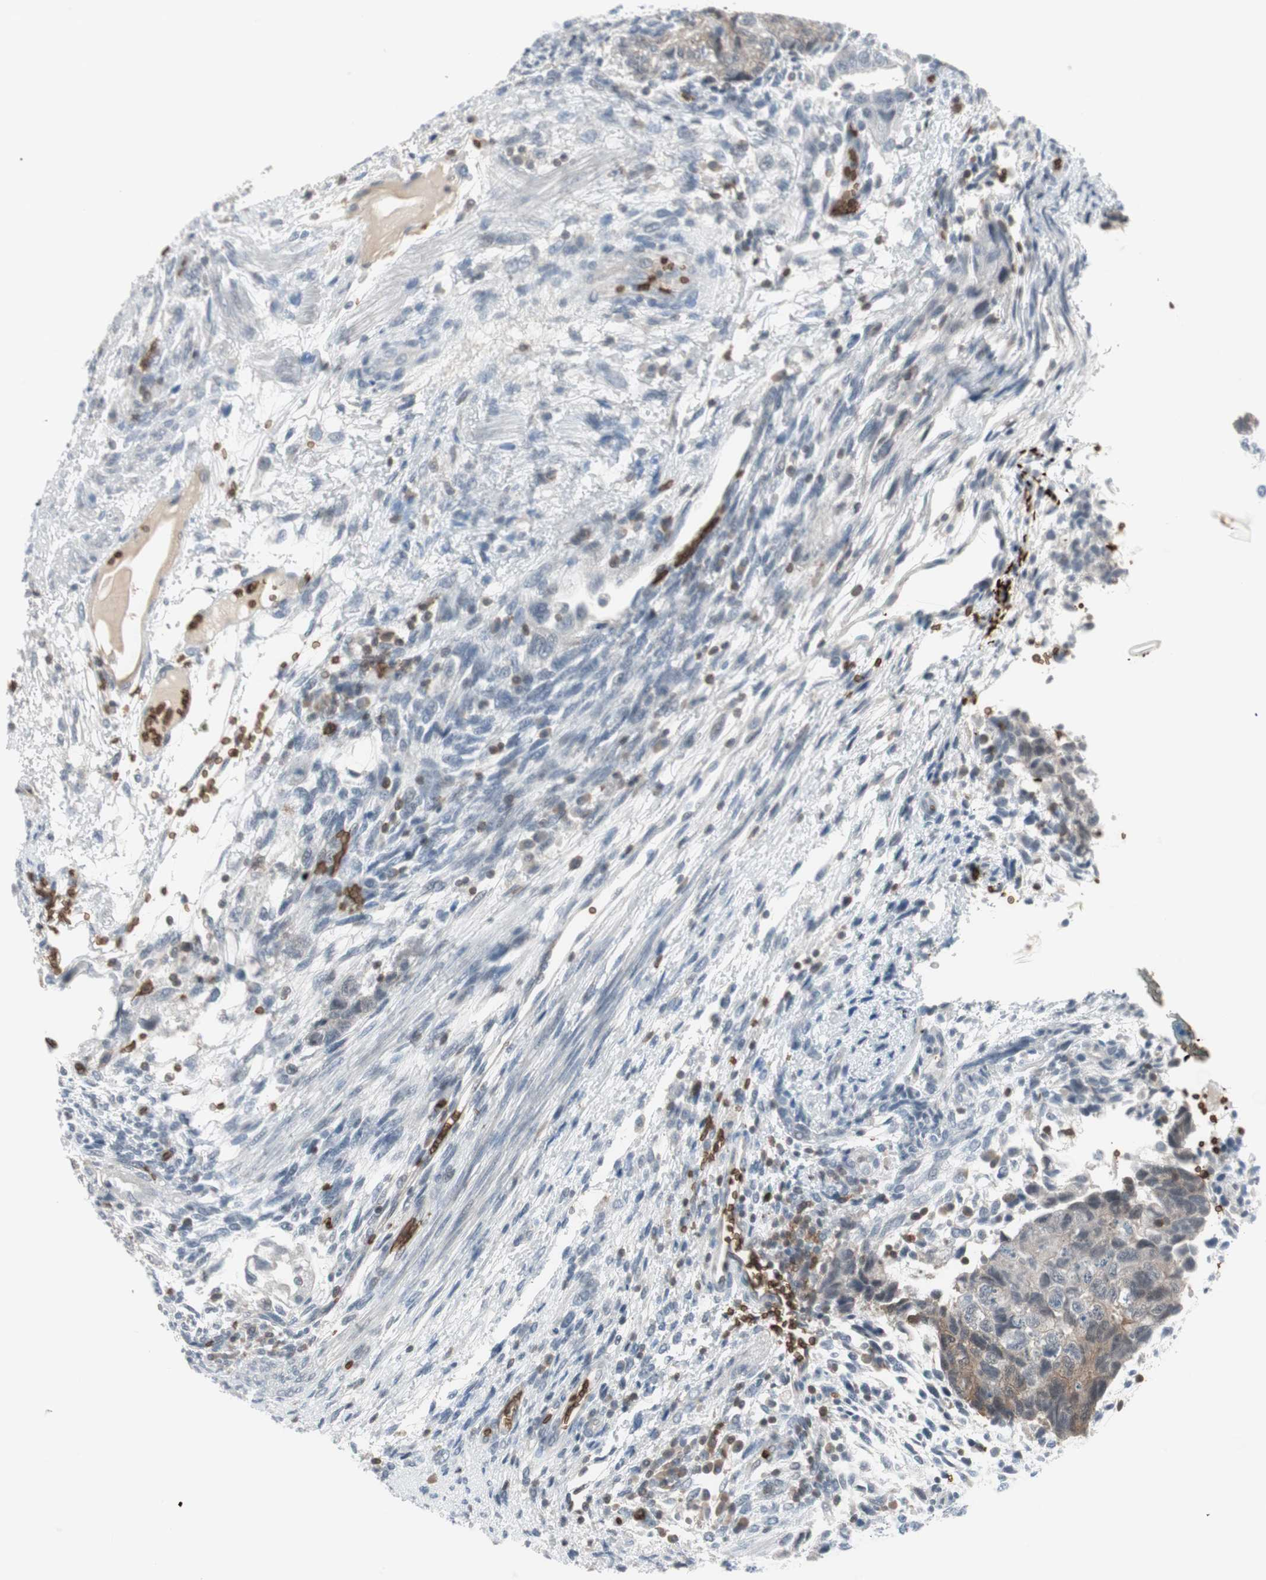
{"staining": {"intensity": "weak", "quantity": "<25%", "location": "cytoplasmic/membranous"}, "tissue": "testis cancer", "cell_type": "Tumor cells", "image_type": "cancer", "snomed": [{"axis": "morphology", "description": "Normal tissue, NOS"}, {"axis": "morphology", "description": "Carcinoma, Embryonal, NOS"}, {"axis": "topography", "description": "Testis"}], "caption": "Tumor cells show no significant protein expression in testis cancer.", "gene": "MAP4K1", "patient": {"sex": "male", "age": 36}}